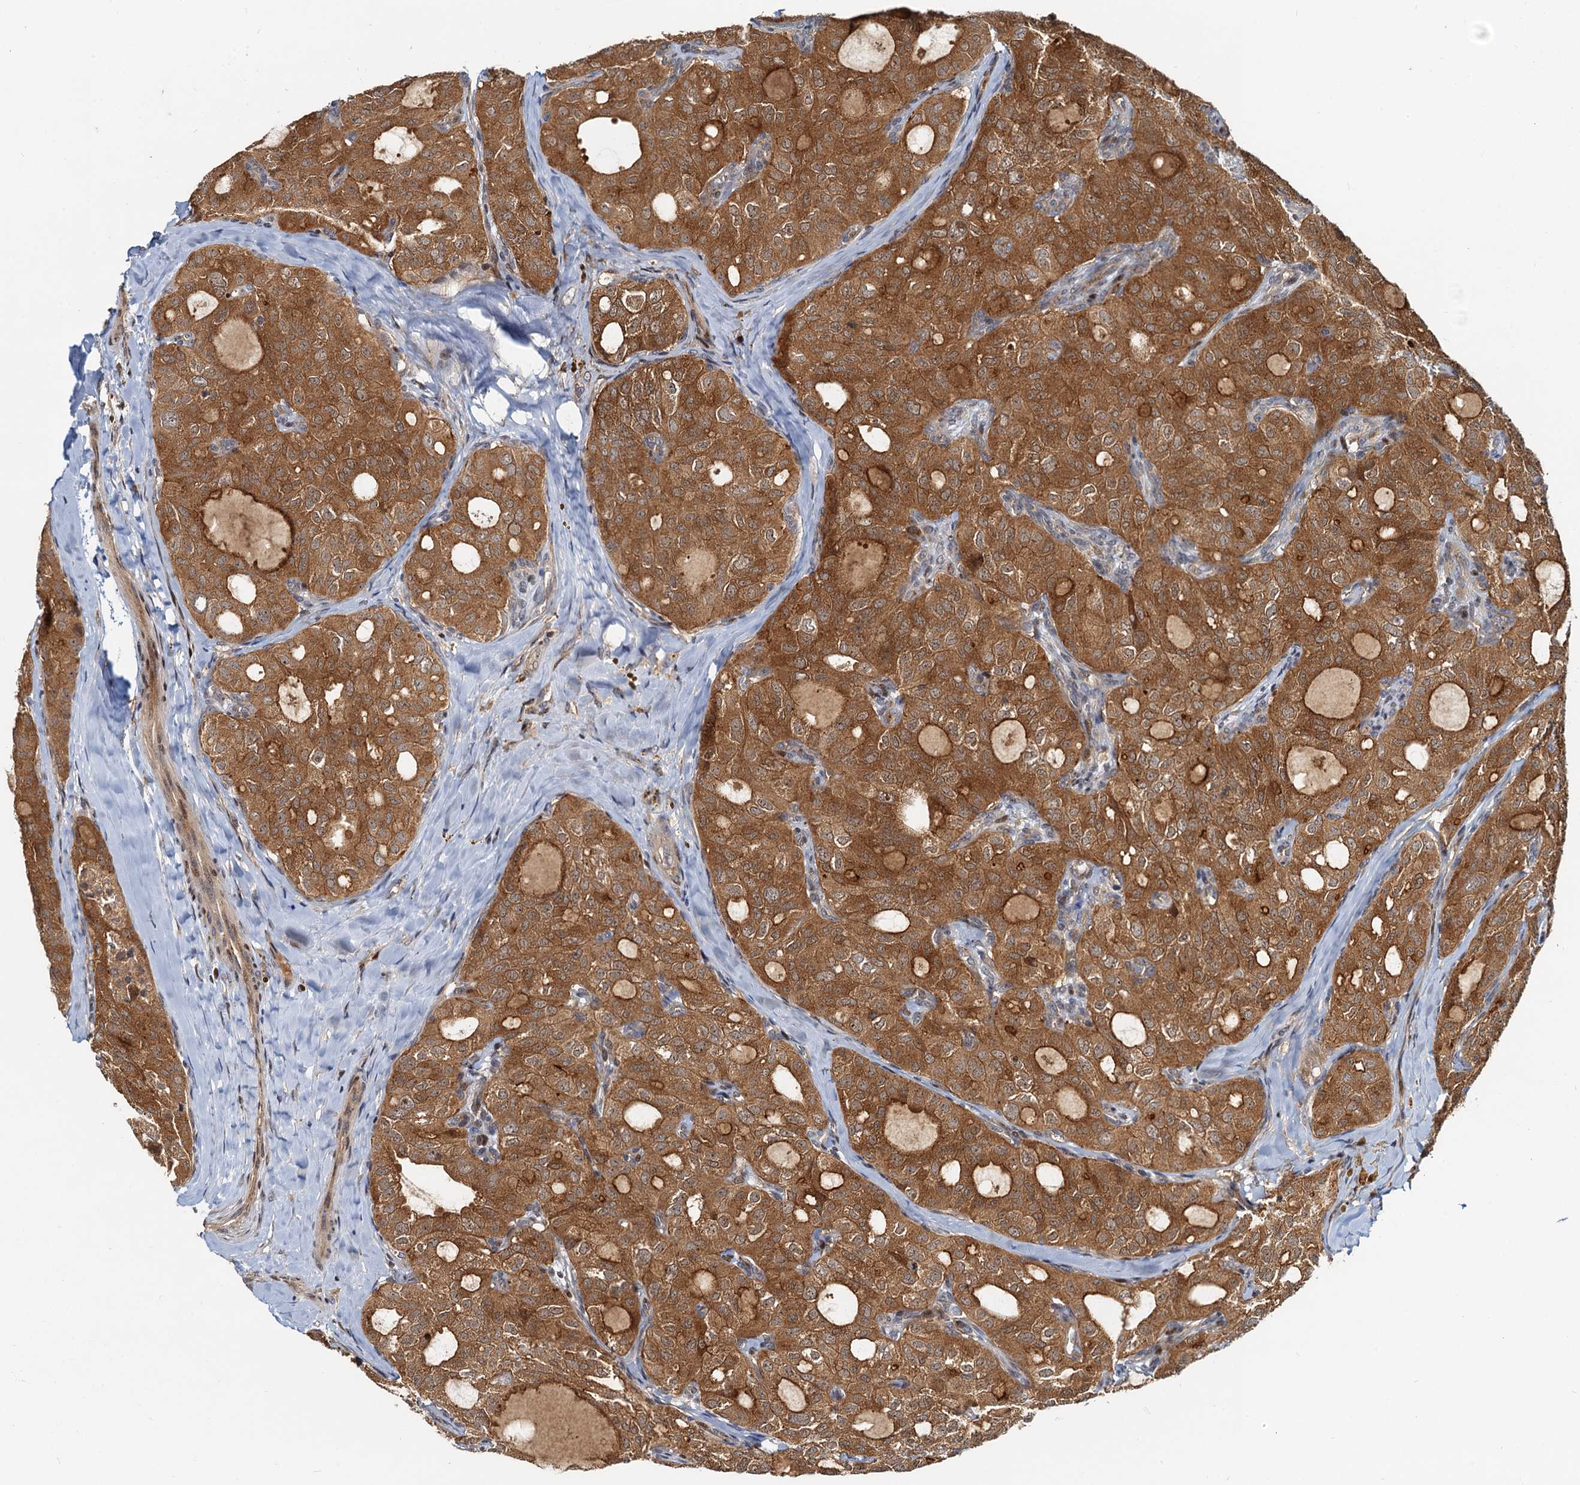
{"staining": {"intensity": "moderate", "quantity": ">75%", "location": "cytoplasmic/membranous"}, "tissue": "thyroid cancer", "cell_type": "Tumor cells", "image_type": "cancer", "snomed": [{"axis": "morphology", "description": "Follicular adenoma carcinoma, NOS"}, {"axis": "topography", "description": "Thyroid gland"}], "caption": "About >75% of tumor cells in thyroid cancer exhibit moderate cytoplasmic/membranous protein staining as visualized by brown immunohistochemical staining.", "gene": "TOLLIP", "patient": {"sex": "male", "age": 75}}